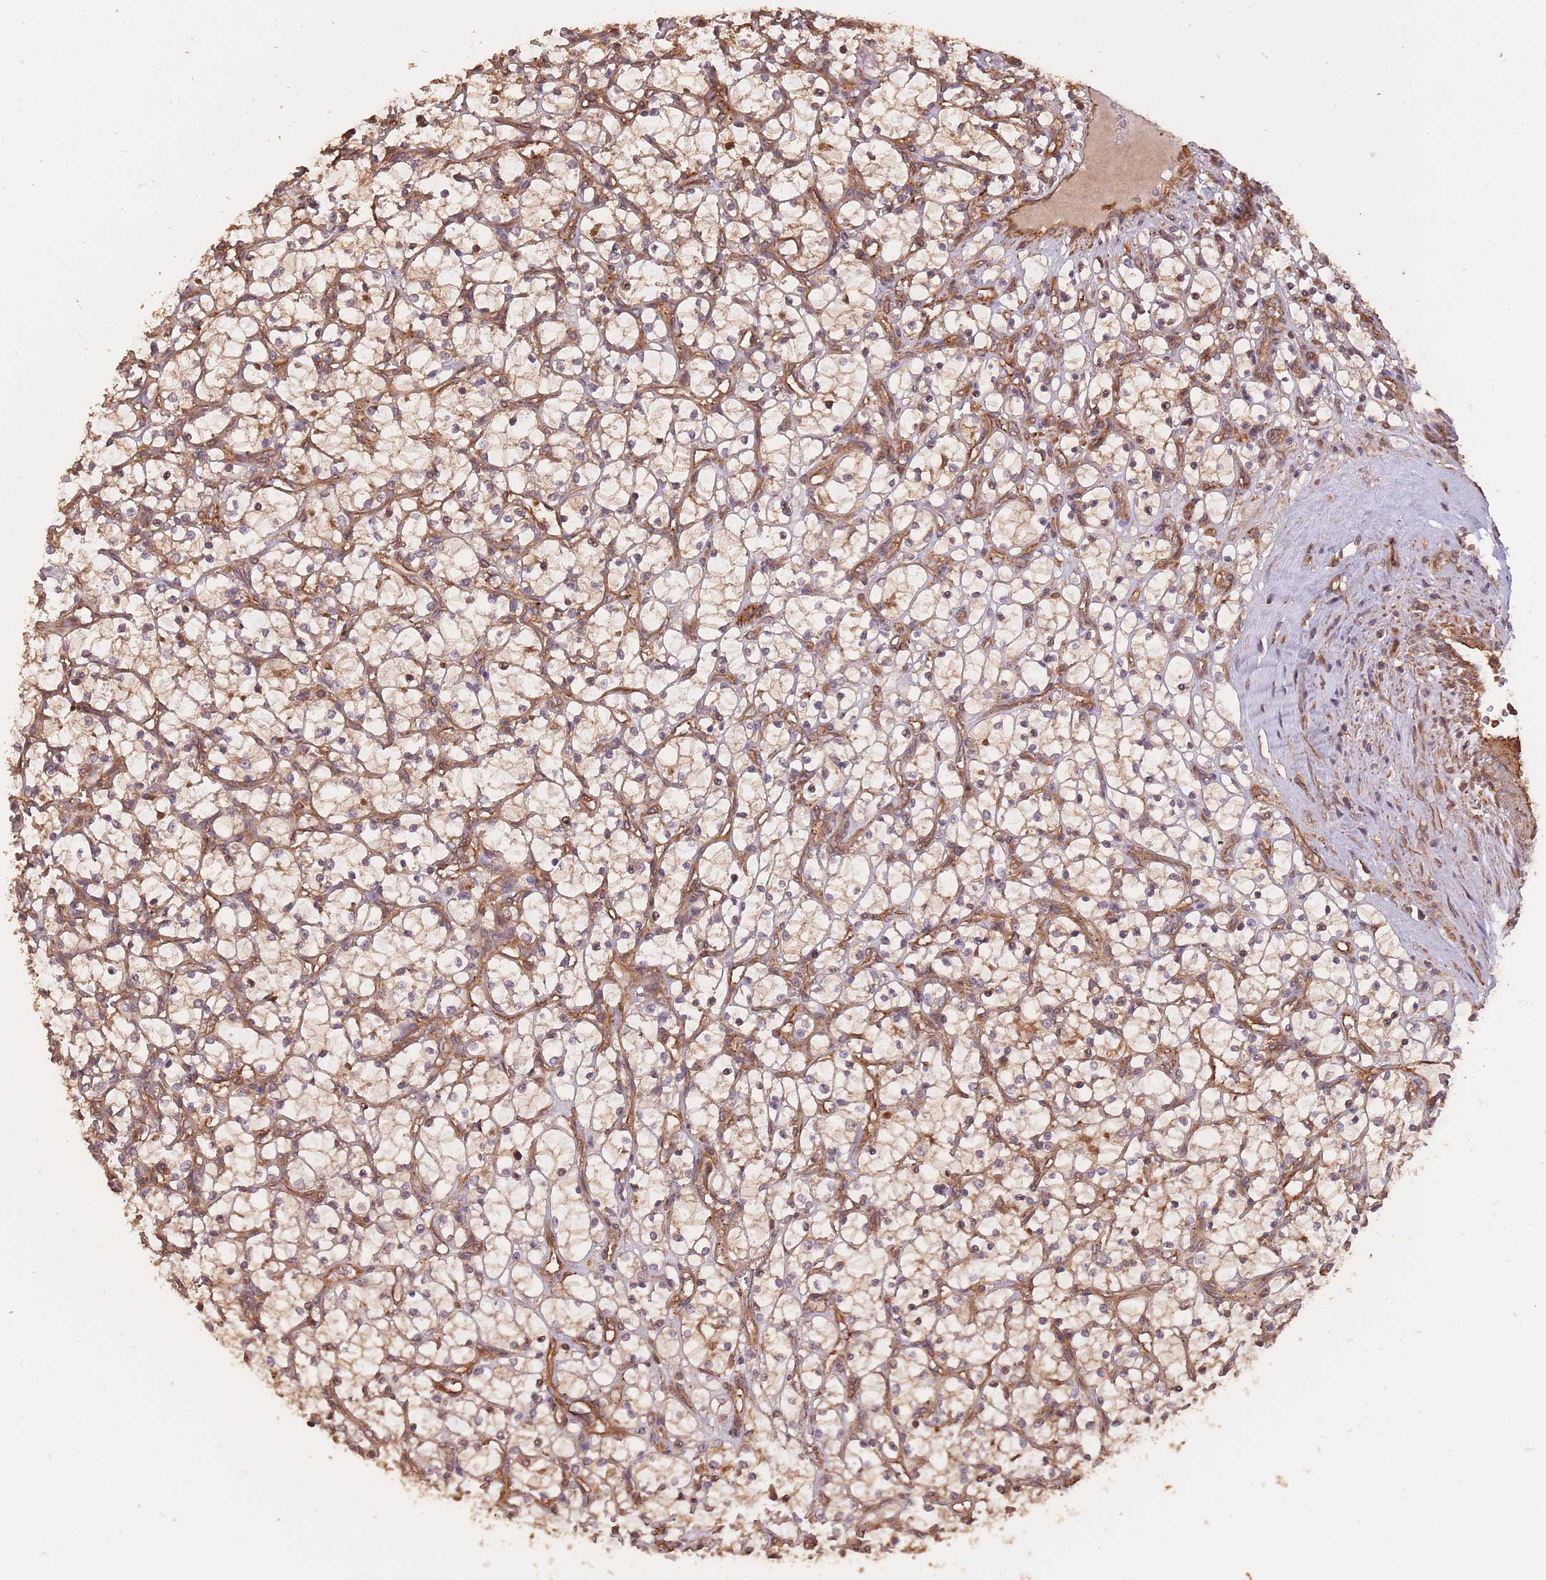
{"staining": {"intensity": "moderate", "quantity": "<25%", "location": "nuclear"}, "tissue": "renal cancer", "cell_type": "Tumor cells", "image_type": "cancer", "snomed": [{"axis": "morphology", "description": "Adenocarcinoma, NOS"}, {"axis": "topography", "description": "Kidney"}], "caption": "DAB (3,3'-diaminobenzidine) immunohistochemical staining of adenocarcinoma (renal) reveals moderate nuclear protein staining in about <25% of tumor cells.", "gene": "ARMH3", "patient": {"sex": "female", "age": 69}}